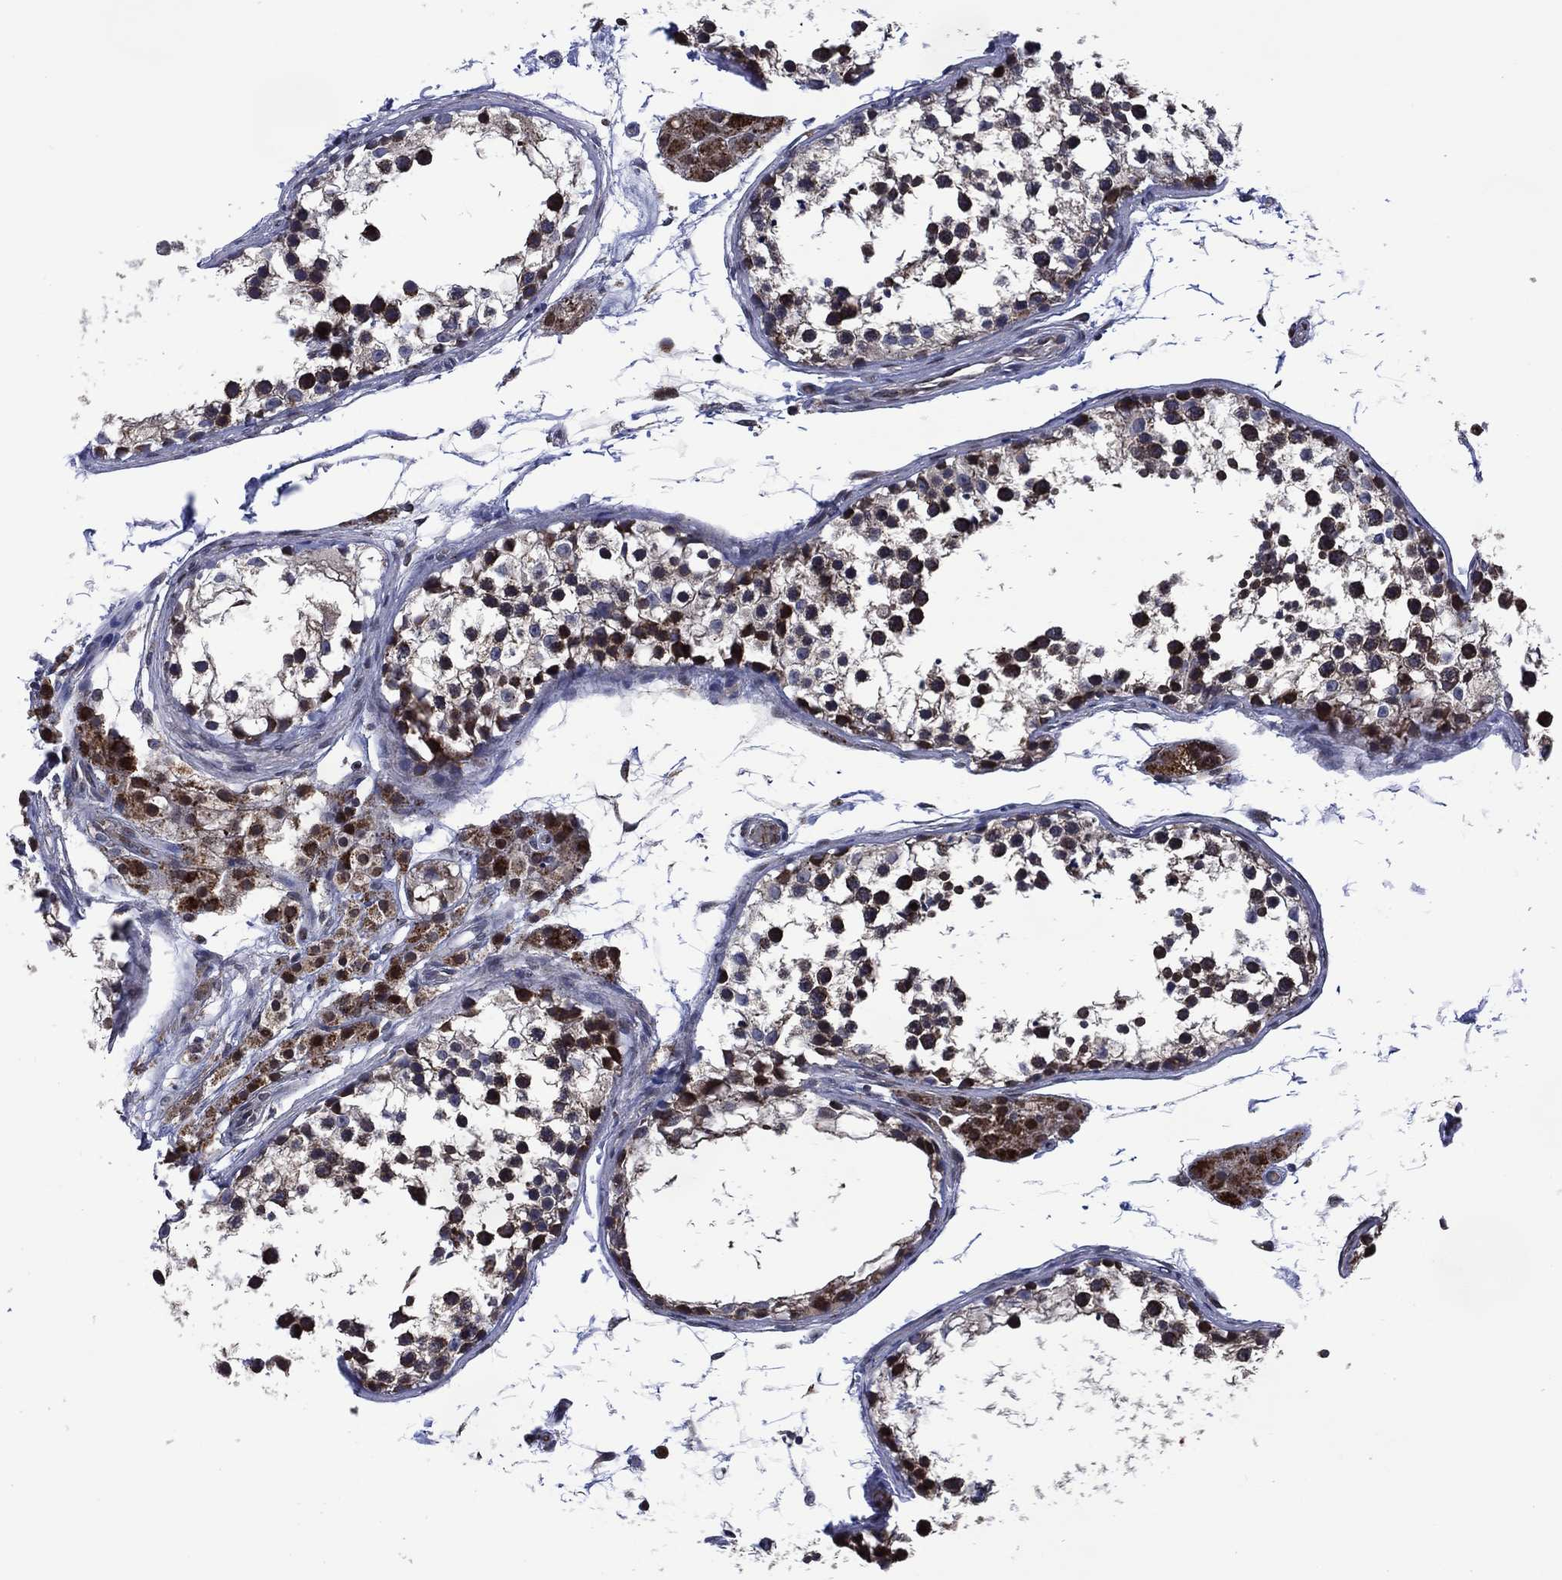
{"staining": {"intensity": "moderate", "quantity": "<25%", "location": "cytoplasmic/membranous"}, "tissue": "testis", "cell_type": "Cells in seminiferous ducts", "image_type": "normal", "snomed": [{"axis": "morphology", "description": "Normal tissue, NOS"}, {"axis": "morphology", "description": "Seminoma, NOS"}, {"axis": "topography", "description": "Testis"}], "caption": "Testis stained for a protein demonstrates moderate cytoplasmic/membranous positivity in cells in seminiferous ducts. The protein of interest is stained brown, and the nuclei are stained in blue (DAB IHC with brightfield microscopy, high magnification).", "gene": "HTD2", "patient": {"sex": "male", "age": 65}}